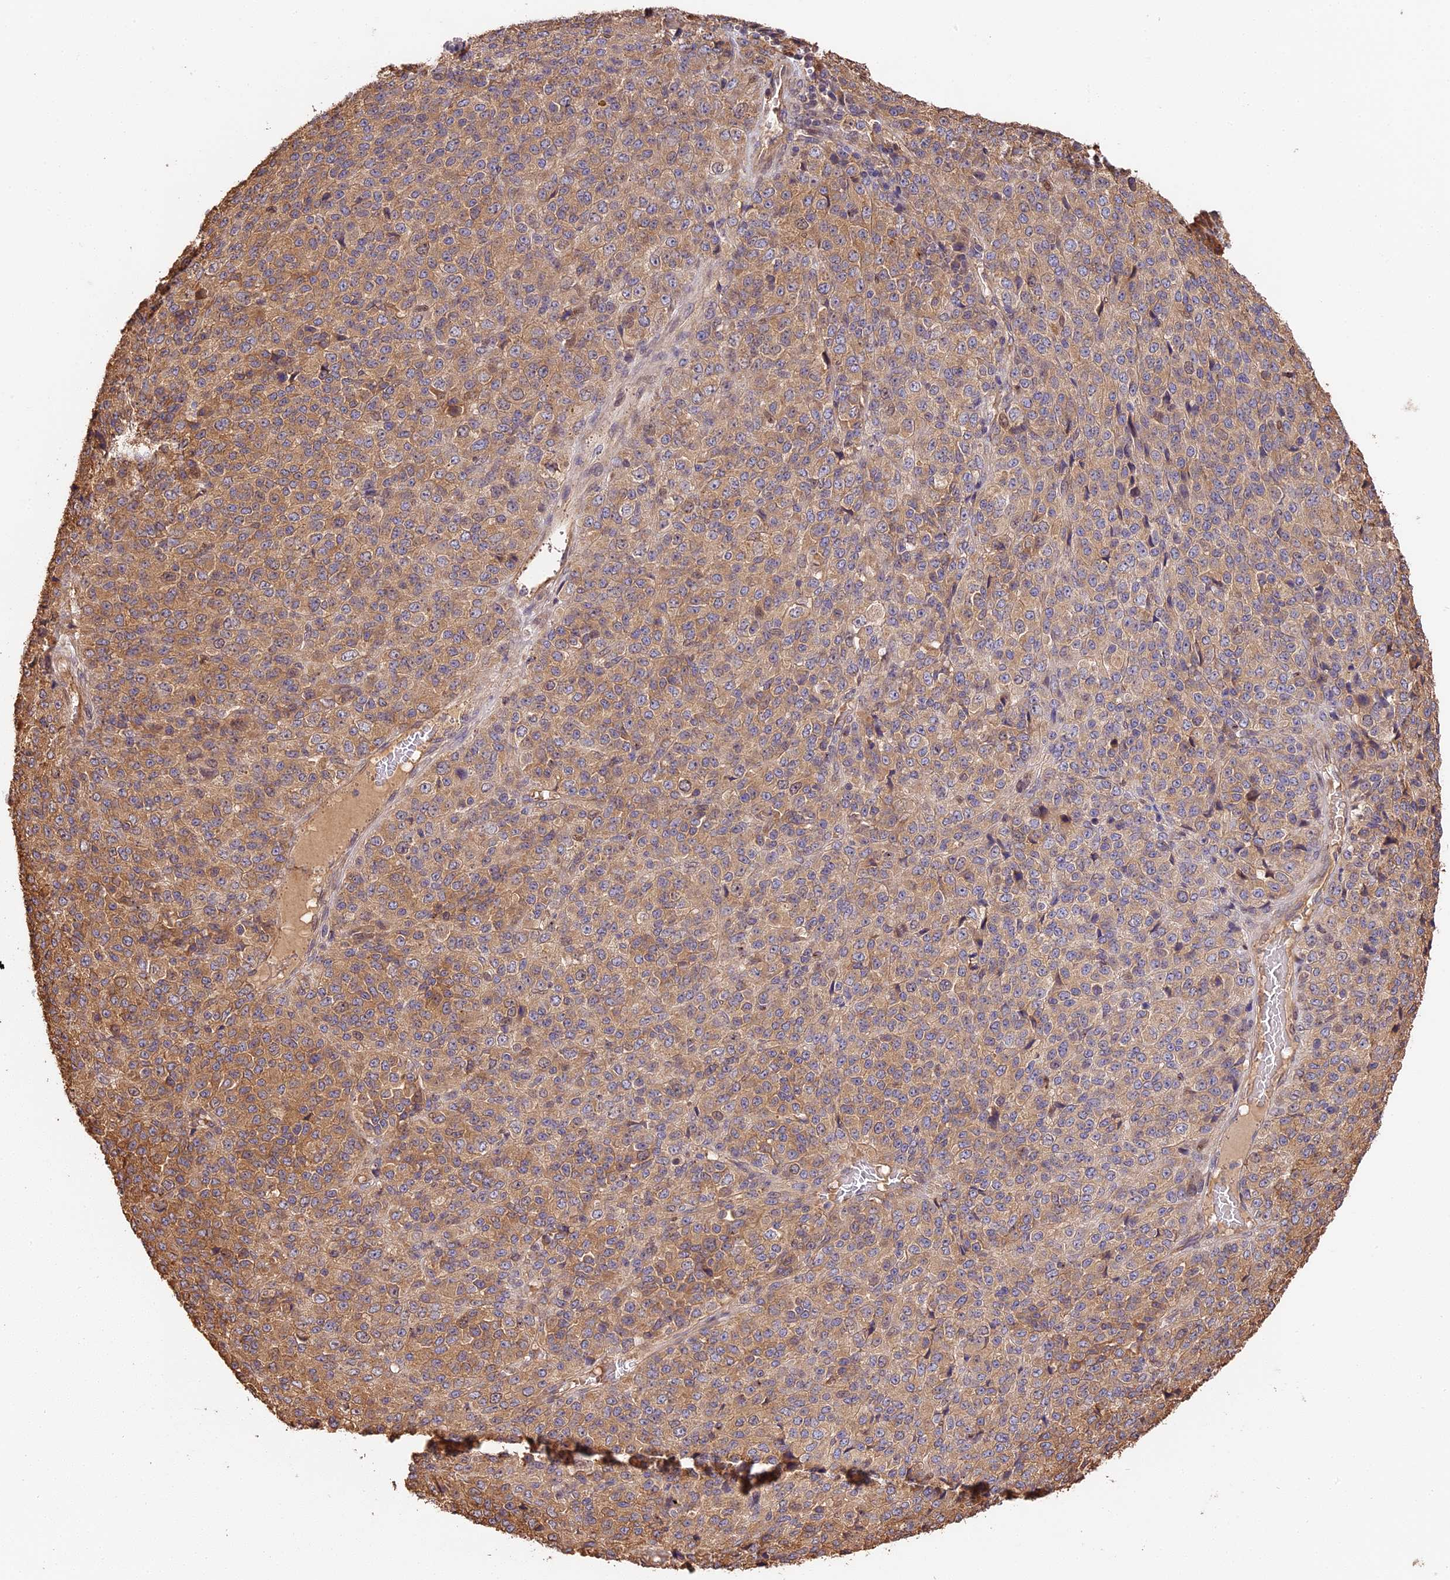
{"staining": {"intensity": "moderate", "quantity": ">75%", "location": "cytoplasmic/membranous"}, "tissue": "melanoma", "cell_type": "Tumor cells", "image_type": "cancer", "snomed": [{"axis": "morphology", "description": "Malignant melanoma, Metastatic site"}, {"axis": "topography", "description": "Brain"}], "caption": "The image displays staining of melanoma, revealing moderate cytoplasmic/membranous protein positivity (brown color) within tumor cells. The staining was performed using DAB (3,3'-diaminobenzidine), with brown indicating positive protein expression. Nuclei are stained blue with hematoxylin.", "gene": "PPP1R37", "patient": {"sex": "female", "age": 56}}